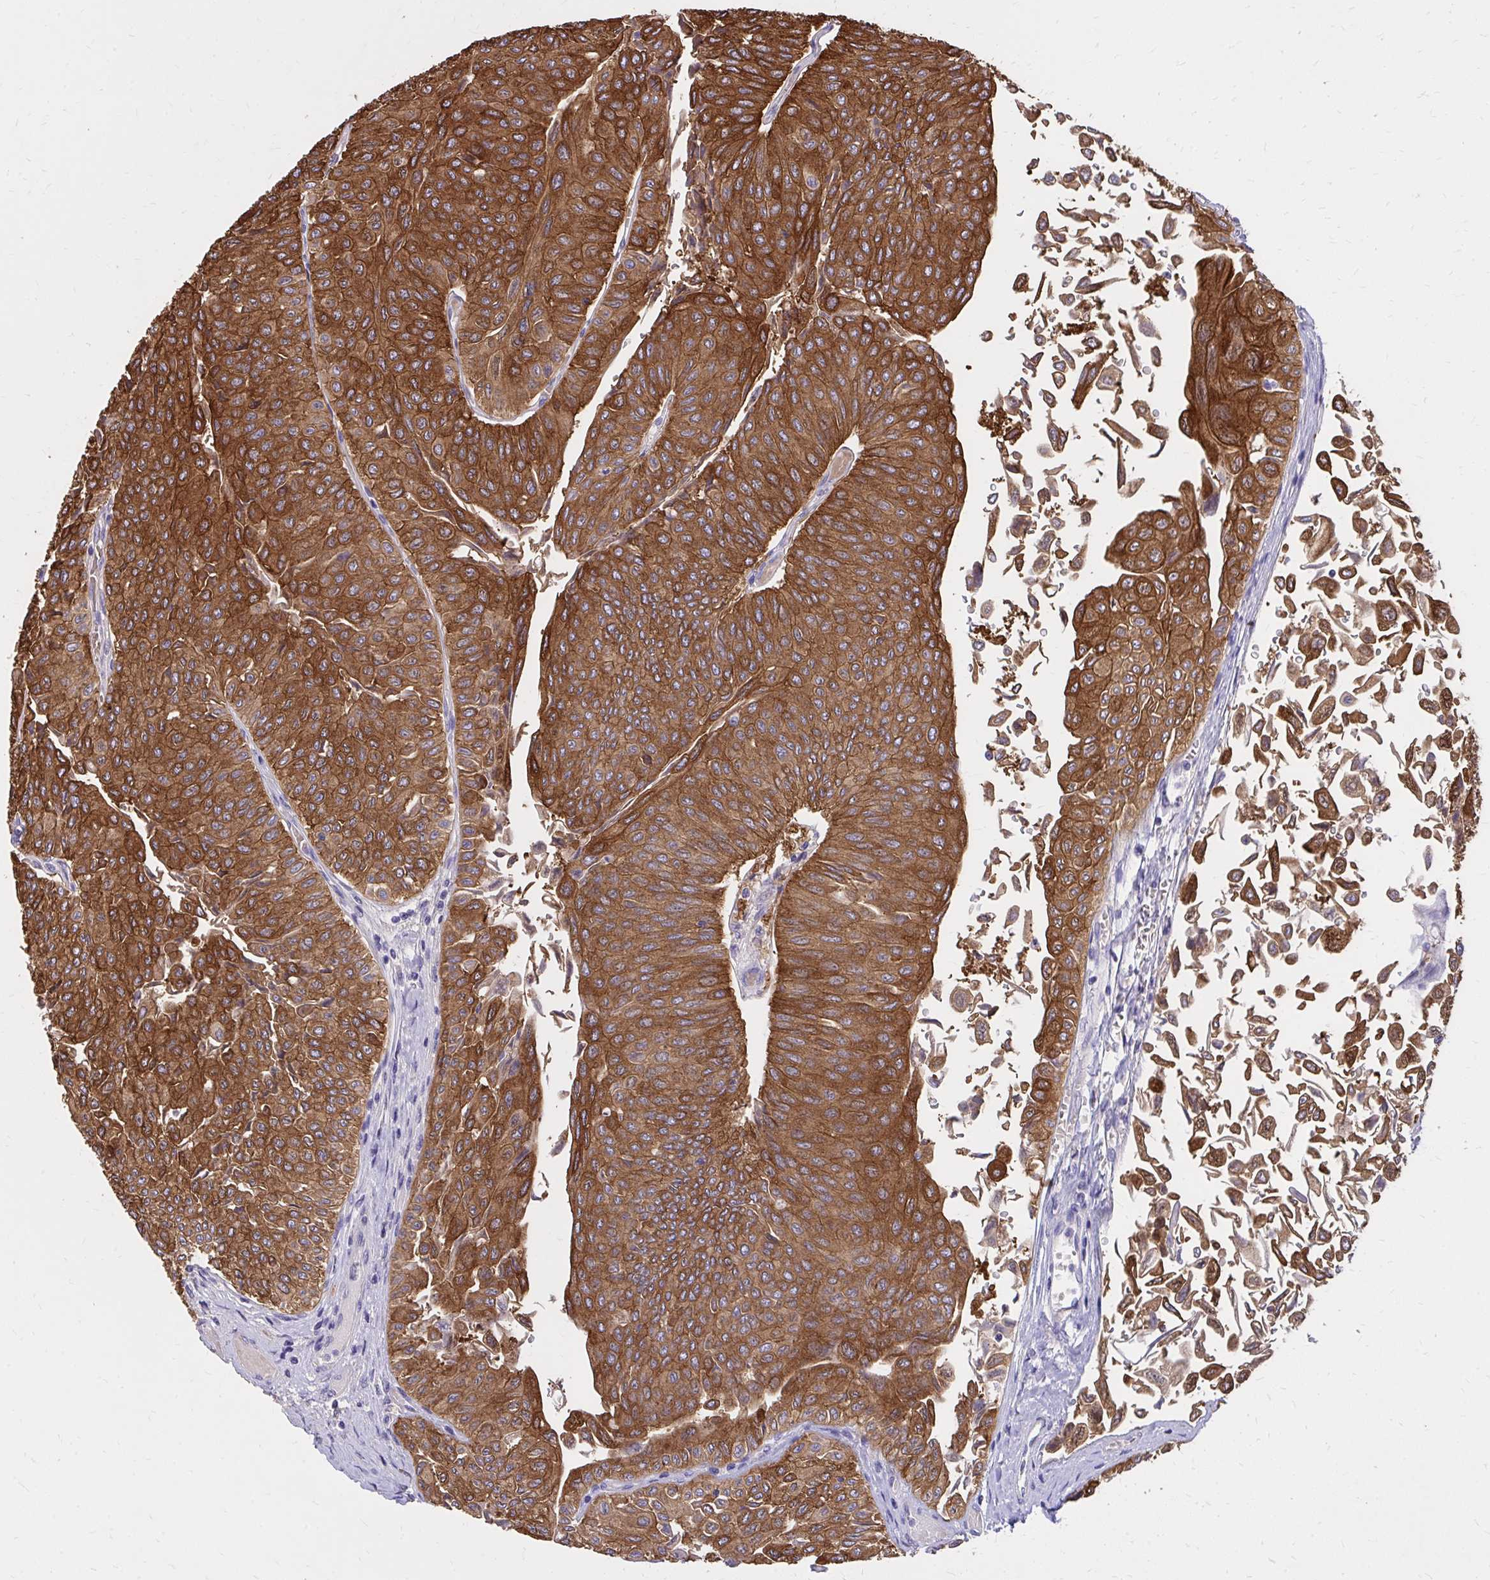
{"staining": {"intensity": "strong", "quantity": ">75%", "location": "cytoplasmic/membranous"}, "tissue": "urothelial cancer", "cell_type": "Tumor cells", "image_type": "cancer", "snomed": [{"axis": "morphology", "description": "Urothelial carcinoma, NOS"}, {"axis": "topography", "description": "Urinary bladder"}], "caption": "IHC of urothelial cancer exhibits high levels of strong cytoplasmic/membranous positivity in approximately >75% of tumor cells.", "gene": "EPB41L1", "patient": {"sex": "male", "age": 59}}